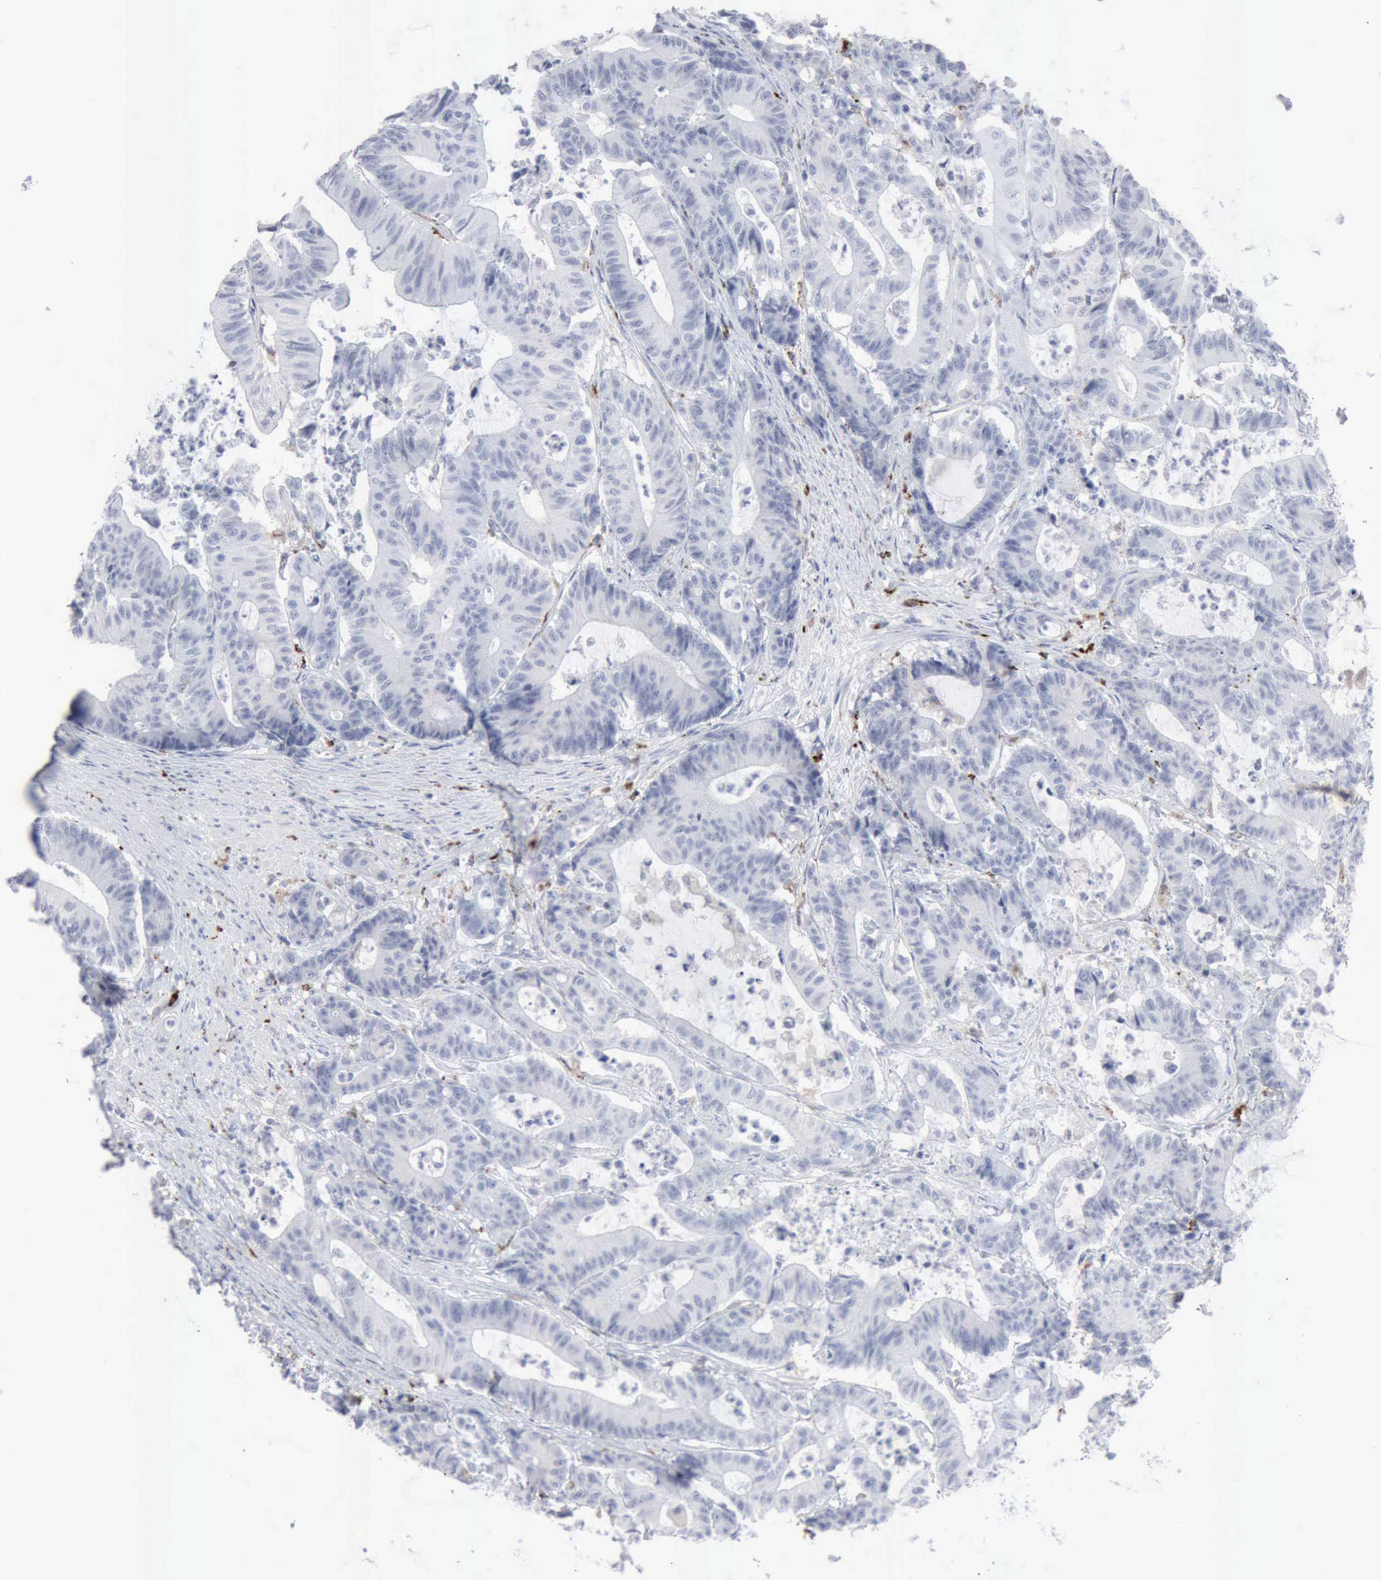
{"staining": {"intensity": "negative", "quantity": "none", "location": "none"}, "tissue": "colorectal cancer", "cell_type": "Tumor cells", "image_type": "cancer", "snomed": [{"axis": "morphology", "description": "Adenocarcinoma, NOS"}, {"axis": "topography", "description": "Colon"}], "caption": "This is a photomicrograph of IHC staining of adenocarcinoma (colorectal), which shows no expression in tumor cells. The staining was performed using DAB (3,3'-diaminobenzidine) to visualize the protein expression in brown, while the nuclei were stained in blue with hematoxylin (Magnification: 20x).", "gene": "GLA", "patient": {"sex": "female", "age": 84}}